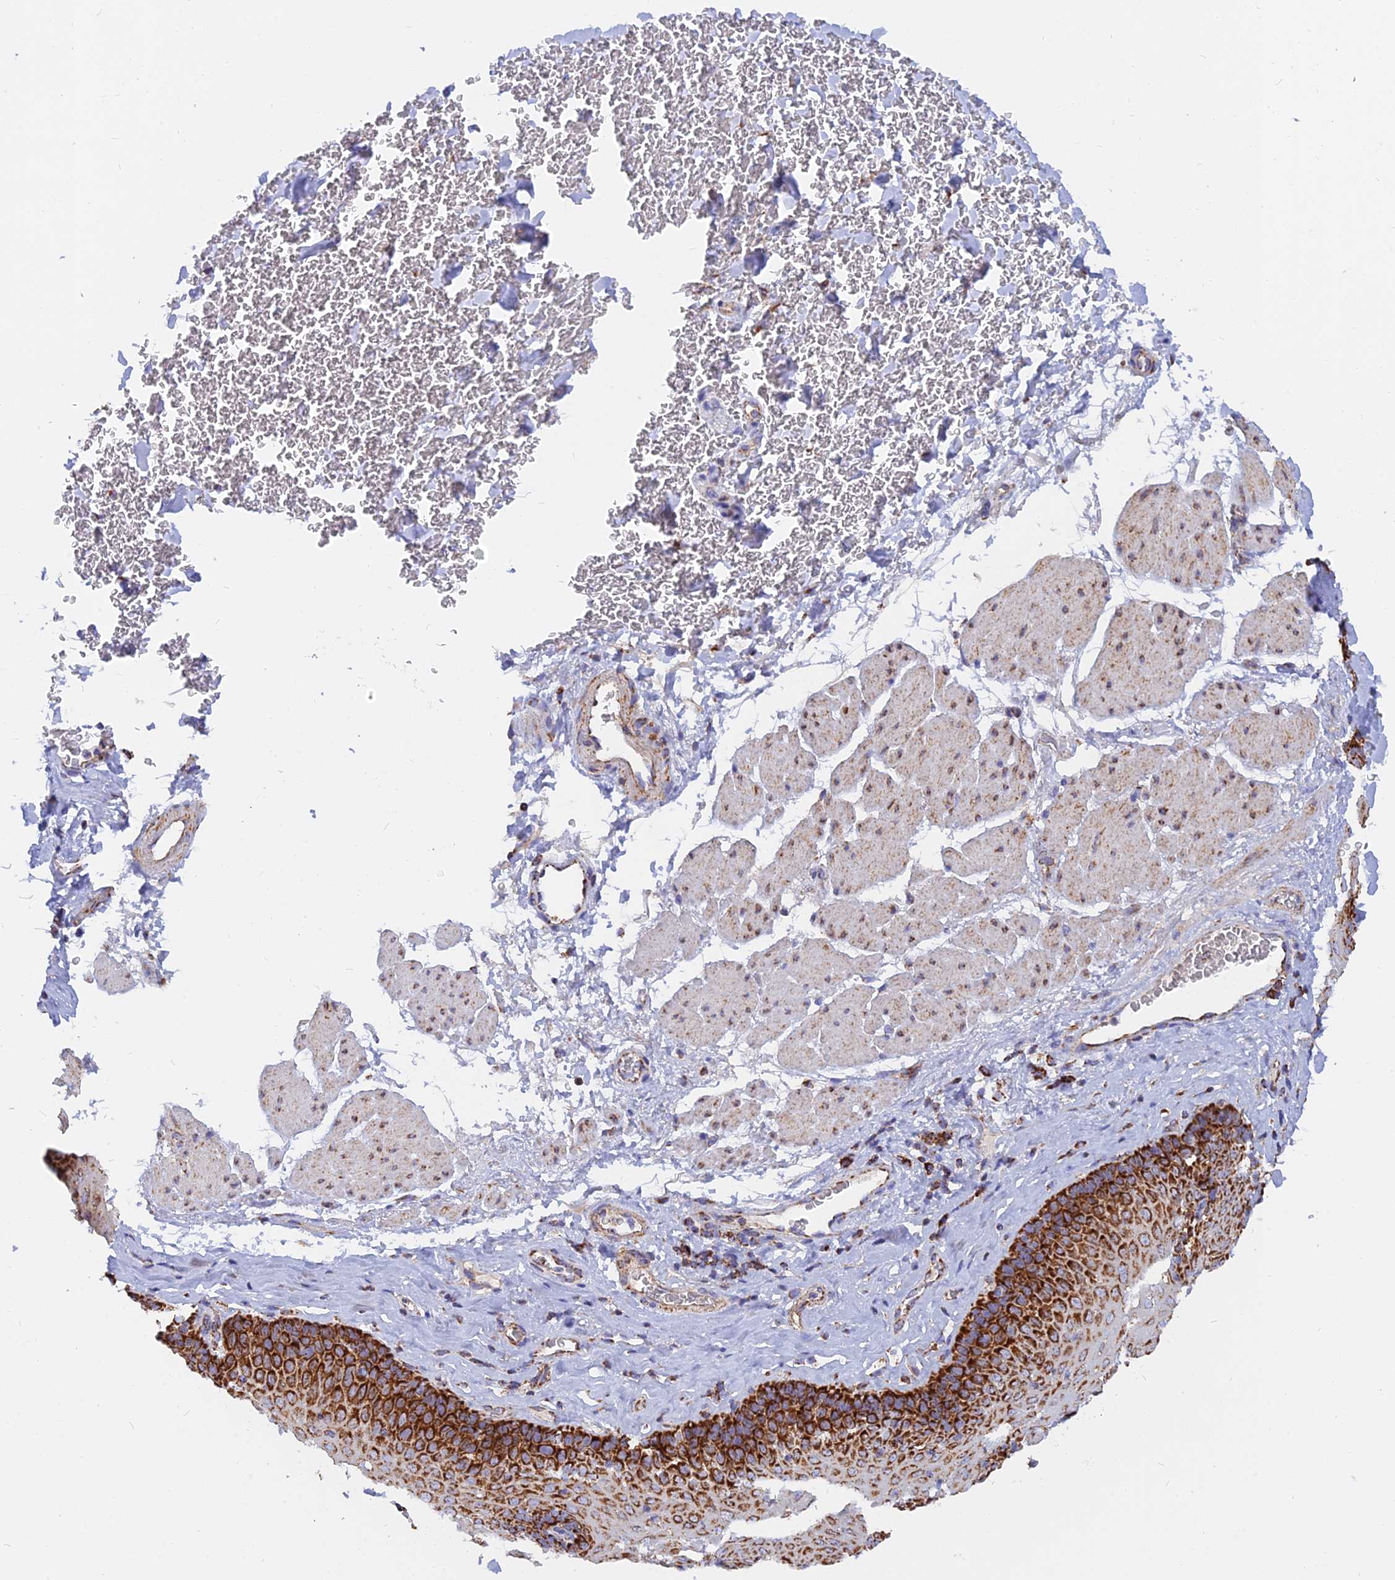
{"staining": {"intensity": "strong", "quantity": ">75%", "location": "cytoplasmic/membranous"}, "tissue": "esophagus", "cell_type": "Squamous epithelial cells", "image_type": "normal", "snomed": [{"axis": "morphology", "description": "Normal tissue, NOS"}, {"axis": "topography", "description": "Esophagus"}], "caption": "IHC staining of unremarkable esophagus, which reveals high levels of strong cytoplasmic/membranous expression in approximately >75% of squamous epithelial cells indicating strong cytoplasmic/membranous protein positivity. The staining was performed using DAB (brown) for protein detection and nuclei were counterstained in hematoxylin (blue).", "gene": "NDUFB6", "patient": {"sex": "female", "age": 66}}